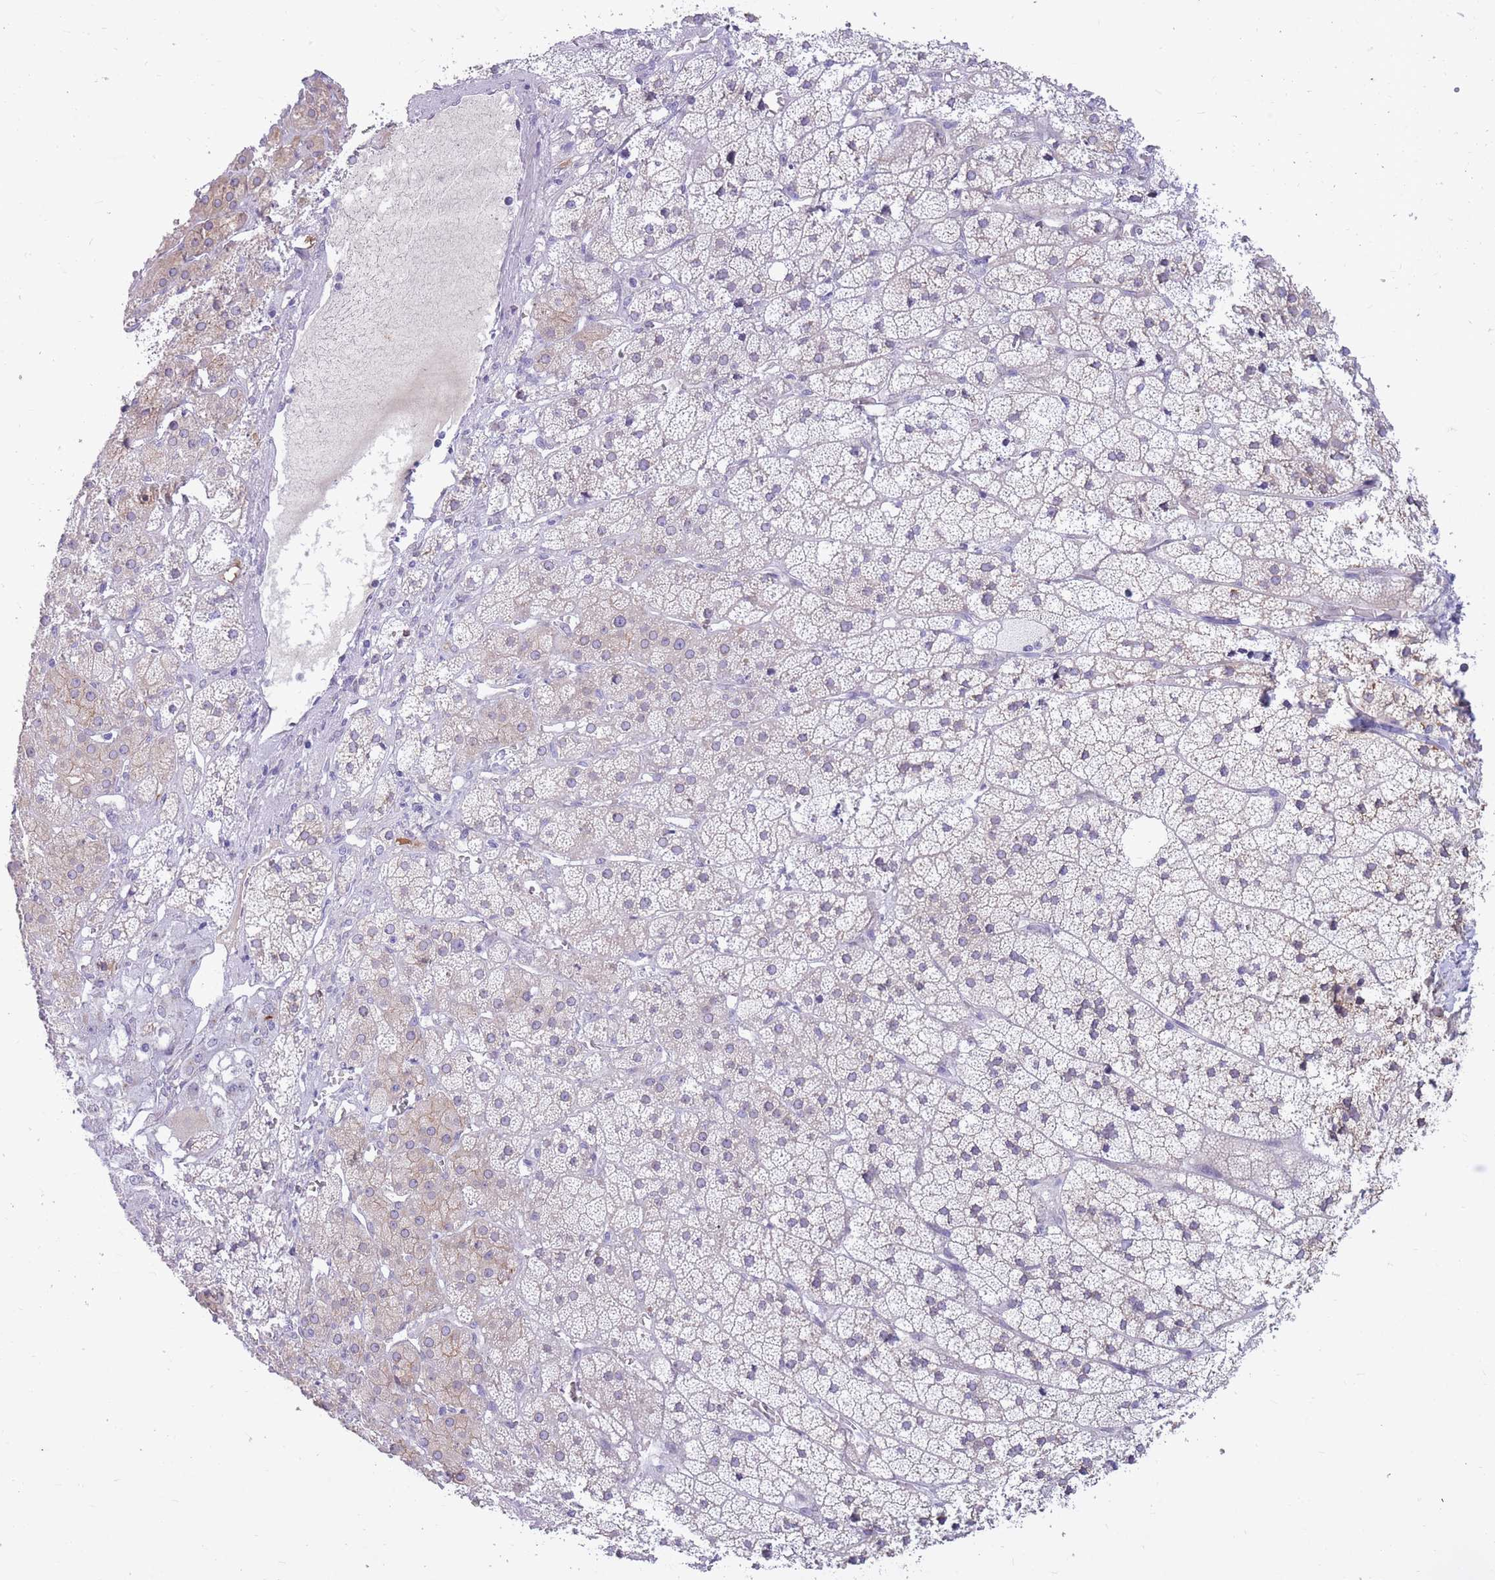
{"staining": {"intensity": "negative", "quantity": "none", "location": "none"}, "tissue": "adrenal gland", "cell_type": "Glandular cells", "image_type": "normal", "snomed": [{"axis": "morphology", "description": "Normal tissue, NOS"}, {"axis": "topography", "description": "Adrenal gland"}], "caption": "High power microscopy micrograph of an IHC image of unremarkable adrenal gland, revealing no significant expression in glandular cells.", "gene": "HOOK2", "patient": {"sex": "female", "age": 52}}